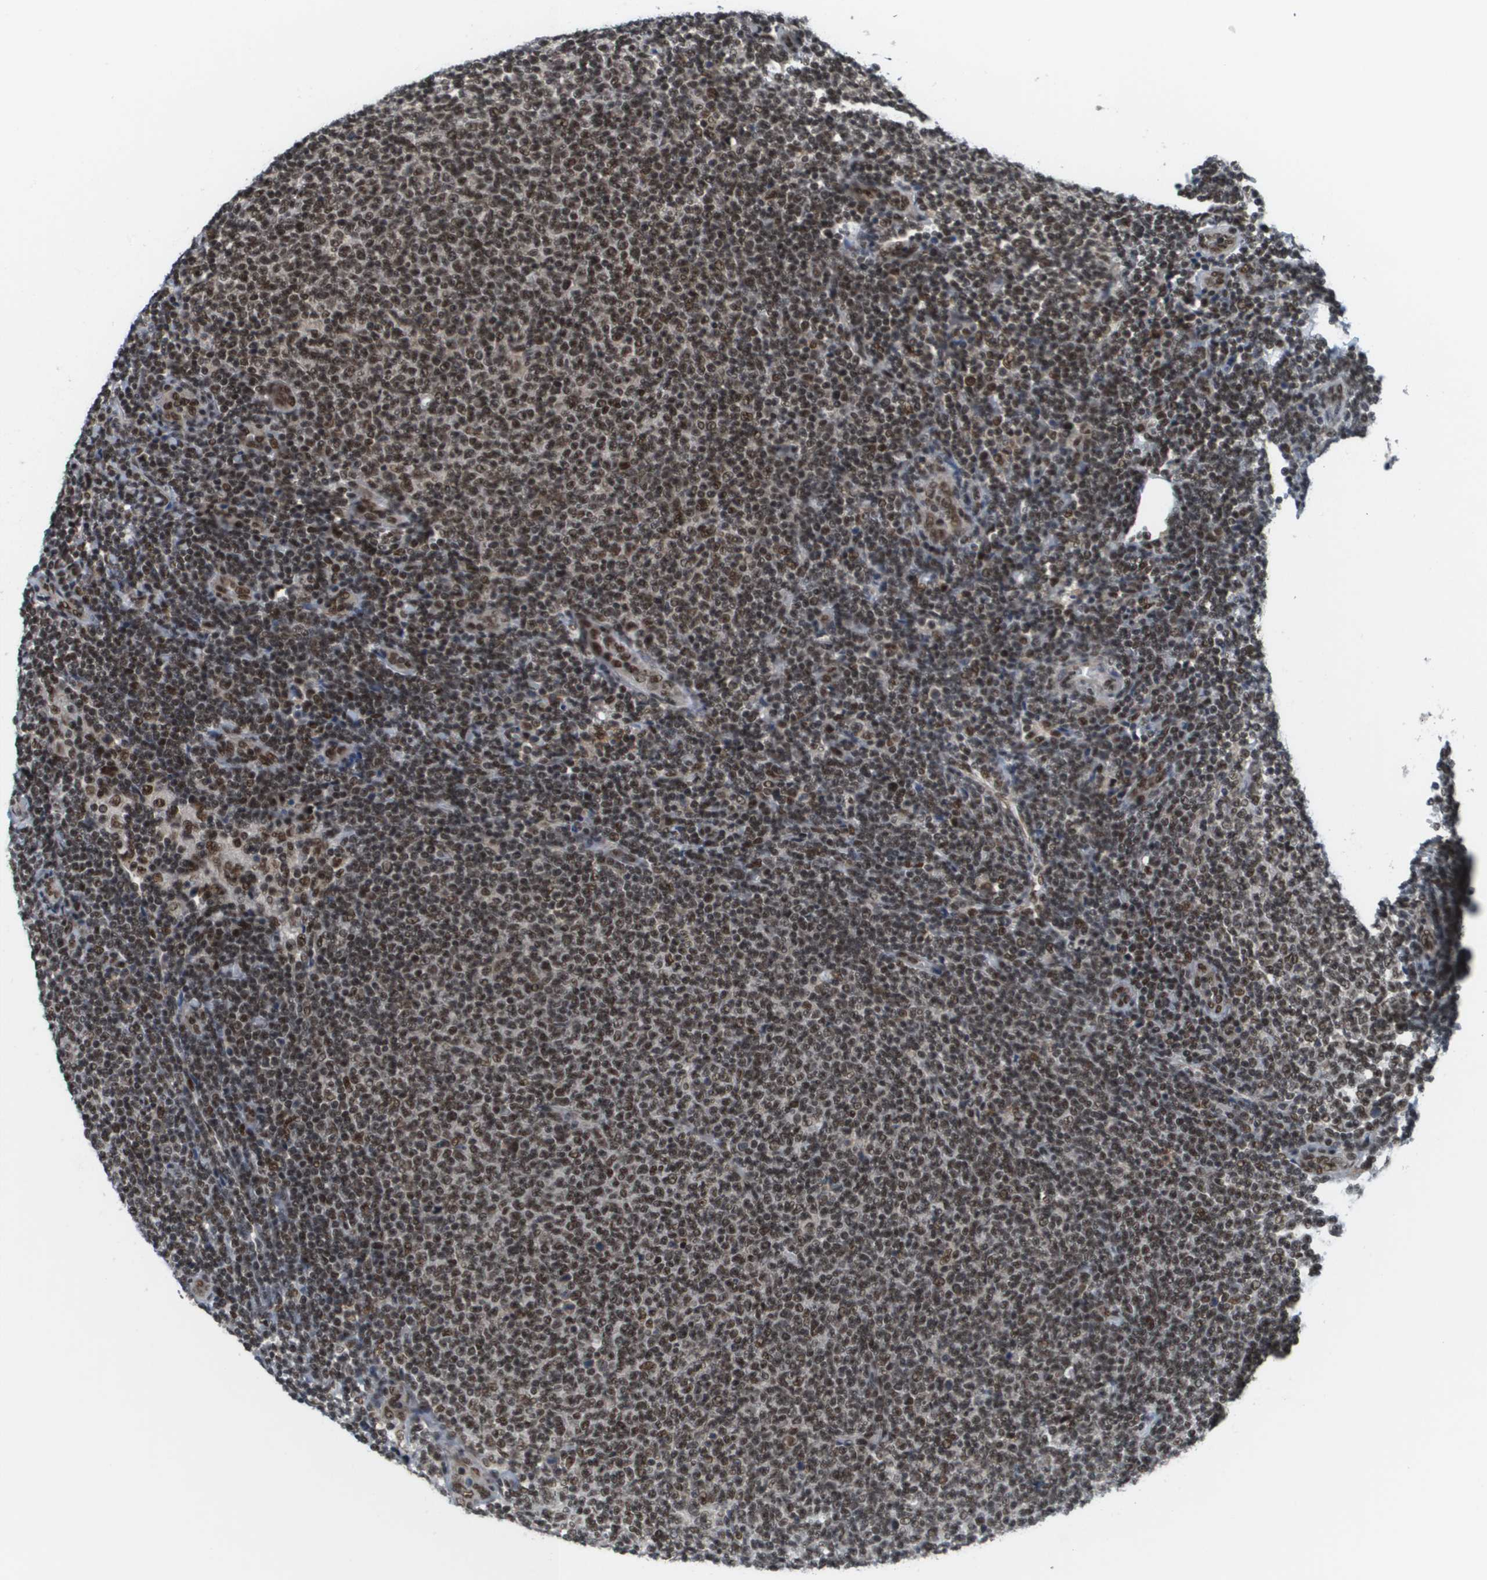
{"staining": {"intensity": "moderate", "quantity": "25%-75%", "location": "nuclear"}, "tissue": "lymphoma", "cell_type": "Tumor cells", "image_type": "cancer", "snomed": [{"axis": "morphology", "description": "Malignant lymphoma, non-Hodgkin's type, Low grade"}, {"axis": "topography", "description": "Lymph node"}], "caption": "This micrograph shows immunohistochemistry (IHC) staining of human lymphoma, with medium moderate nuclear expression in about 25%-75% of tumor cells.", "gene": "PRCC", "patient": {"sex": "male", "age": 66}}